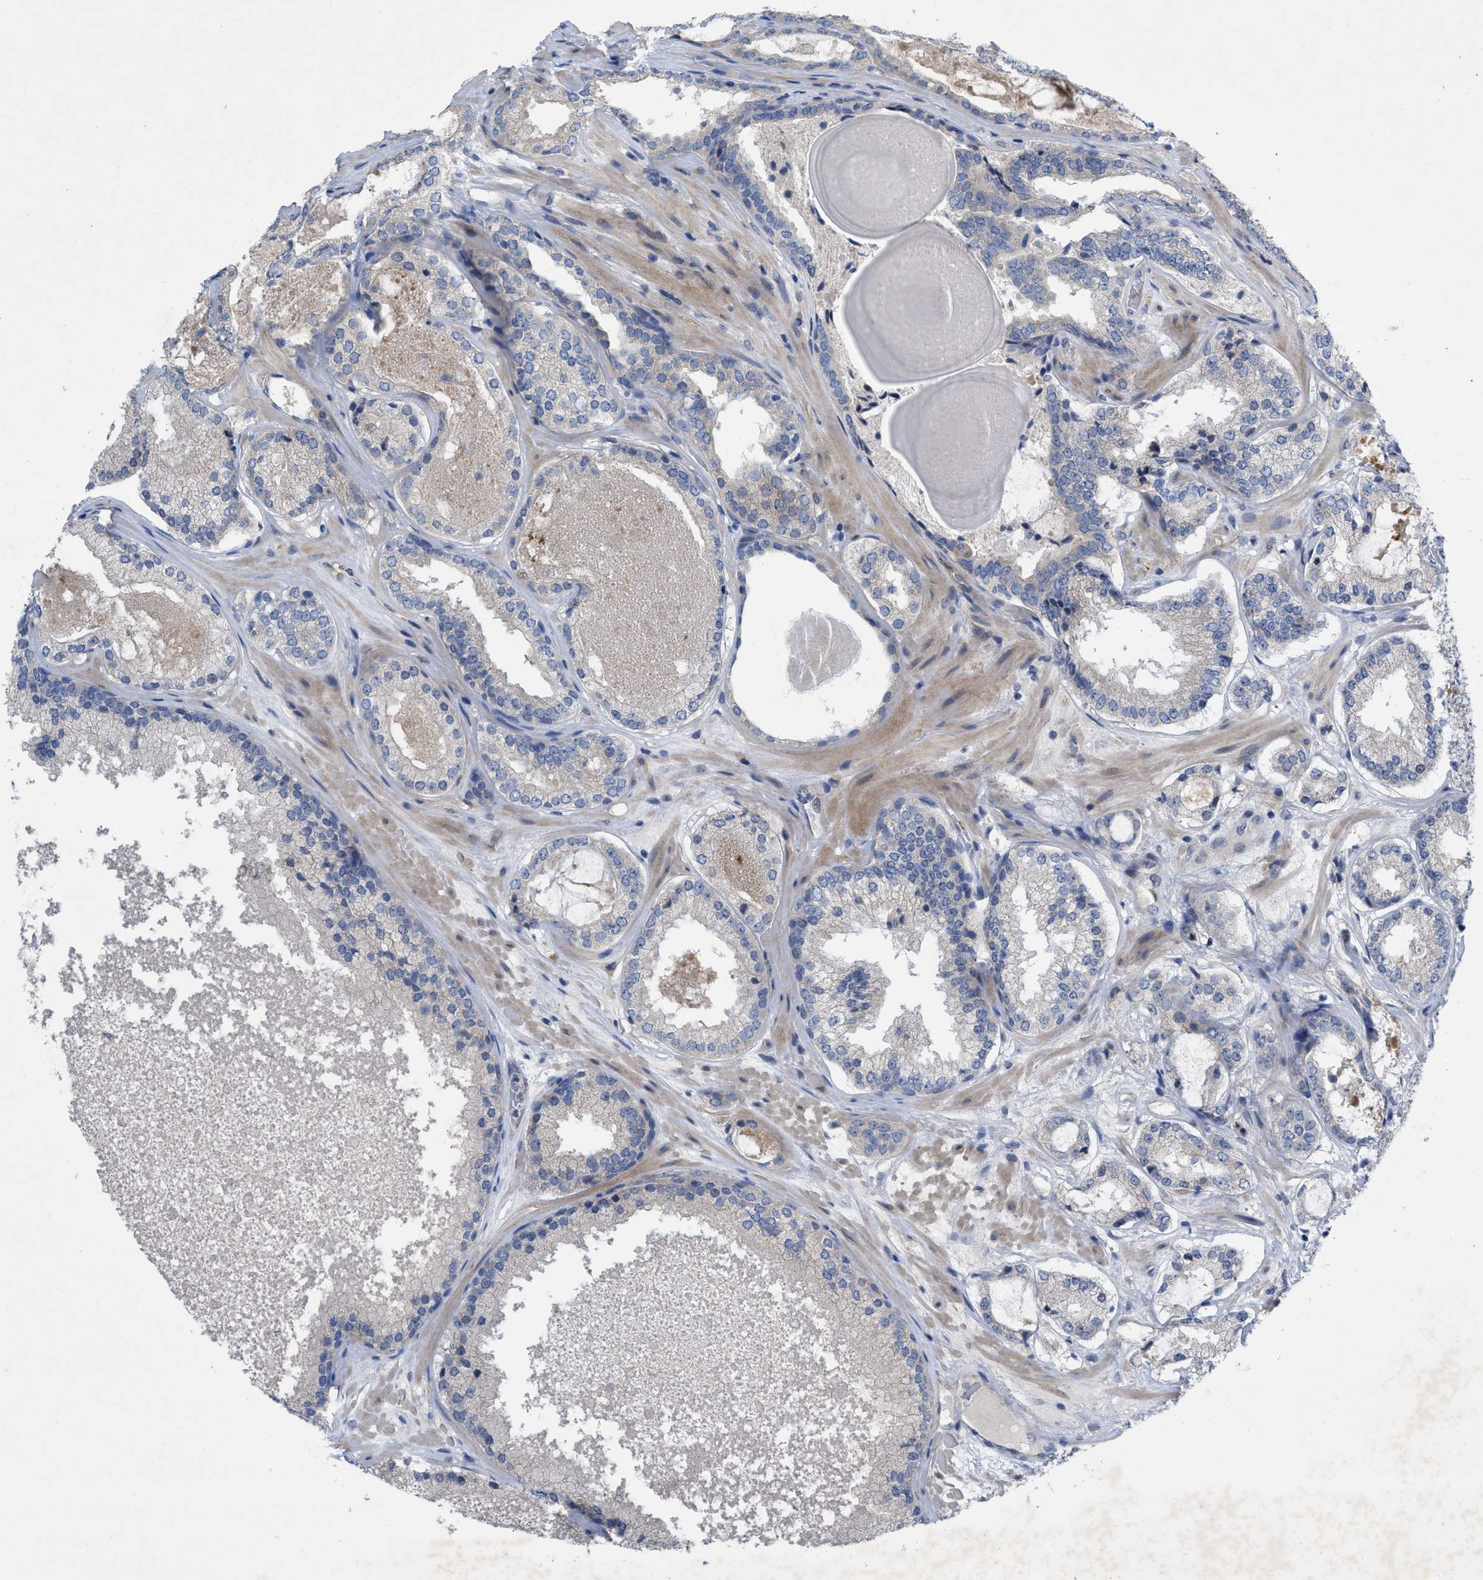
{"staining": {"intensity": "negative", "quantity": "none", "location": "none"}, "tissue": "prostate cancer", "cell_type": "Tumor cells", "image_type": "cancer", "snomed": [{"axis": "morphology", "description": "Adenocarcinoma, High grade"}, {"axis": "topography", "description": "Prostate"}], "caption": "Immunohistochemical staining of human prostate adenocarcinoma (high-grade) reveals no significant expression in tumor cells.", "gene": "NDEL1", "patient": {"sex": "male", "age": 65}}